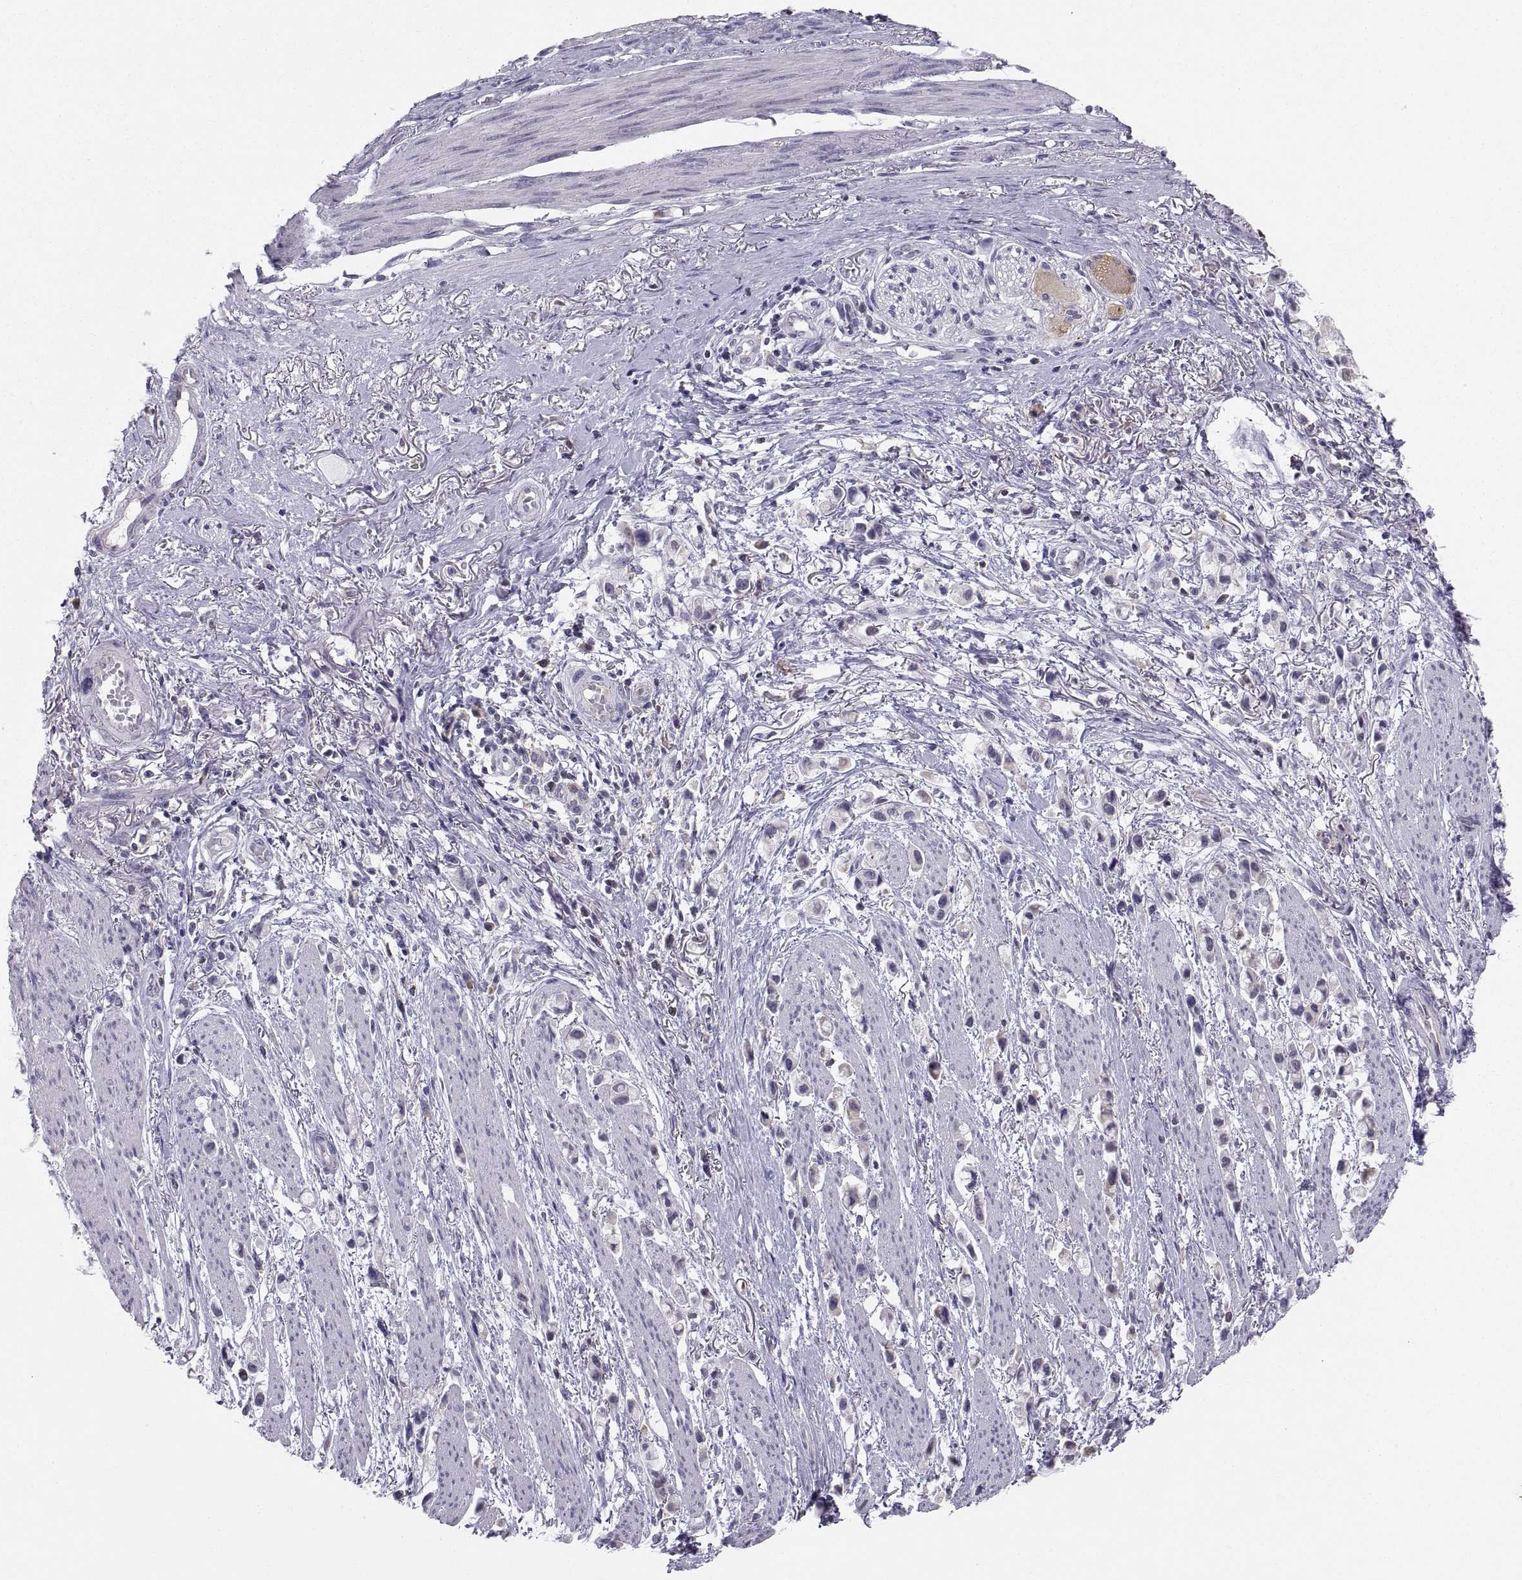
{"staining": {"intensity": "negative", "quantity": "none", "location": "none"}, "tissue": "stomach cancer", "cell_type": "Tumor cells", "image_type": "cancer", "snomed": [{"axis": "morphology", "description": "Adenocarcinoma, NOS"}, {"axis": "topography", "description": "Stomach"}], "caption": "Immunohistochemical staining of human stomach cancer (adenocarcinoma) exhibits no significant staining in tumor cells. Brightfield microscopy of immunohistochemistry stained with DAB (brown) and hematoxylin (blue), captured at high magnification.", "gene": "ERO1A", "patient": {"sex": "female", "age": 81}}